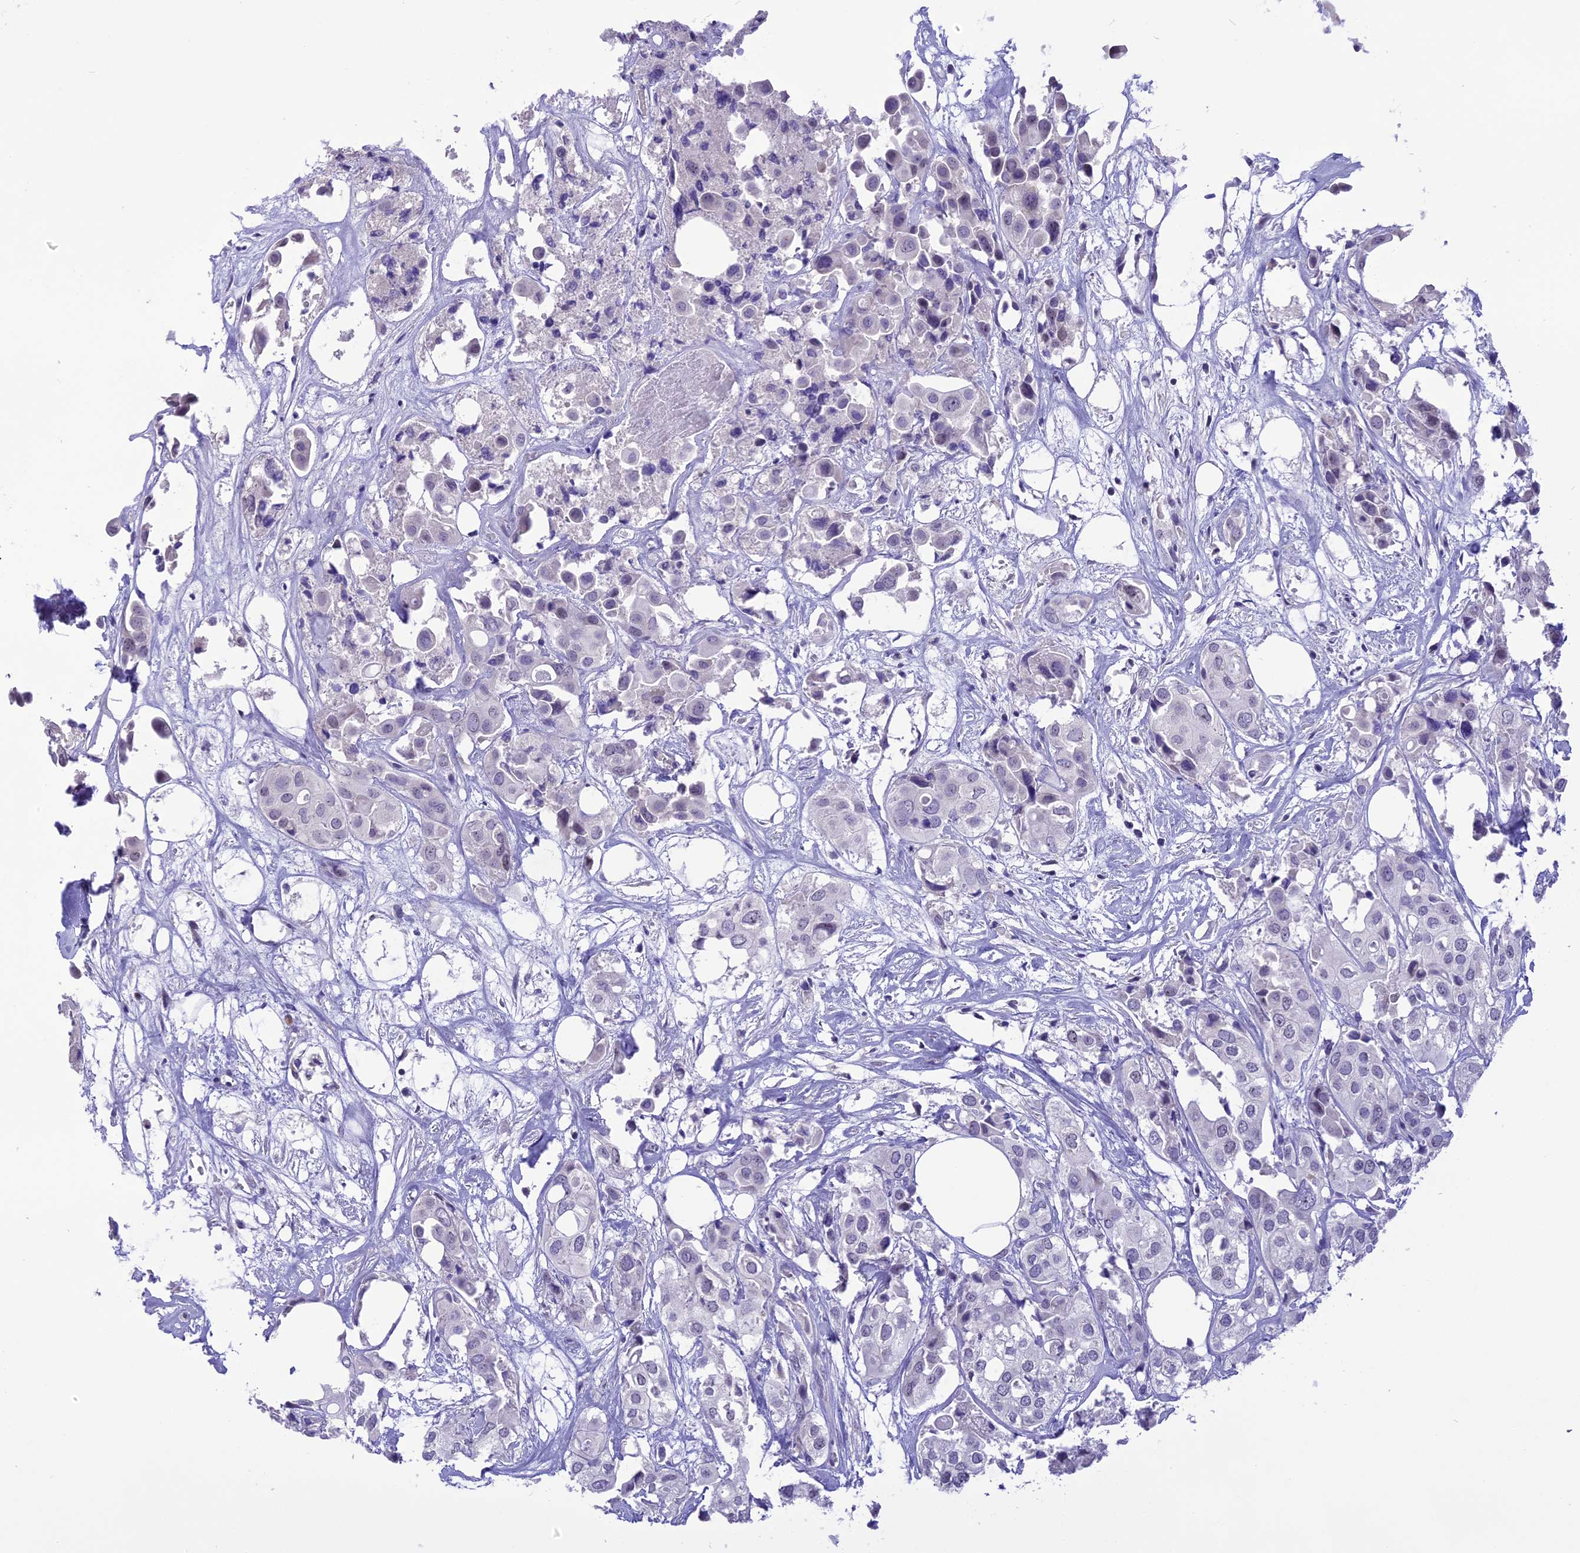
{"staining": {"intensity": "negative", "quantity": "none", "location": "none"}, "tissue": "urothelial cancer", "cell_type": "Tumor cells", "image_type": "cancer", "snomed": [{"axis": "morphology", "description": "Urothelial carcinoma, High grade"}, {"axis": "topography", "description": "Urinary bladder"}], "caption": "High power microscopy histopathology image of an immunohistochemistry (IHC) photomicrograph of high-grade urothelial carcinoma, revealing no significant expression in tumor cells. (DAB IHC with hematoxylin counter stain).", "gene": "CMSS1", "patient": {"sex": "male", "age": 64}}